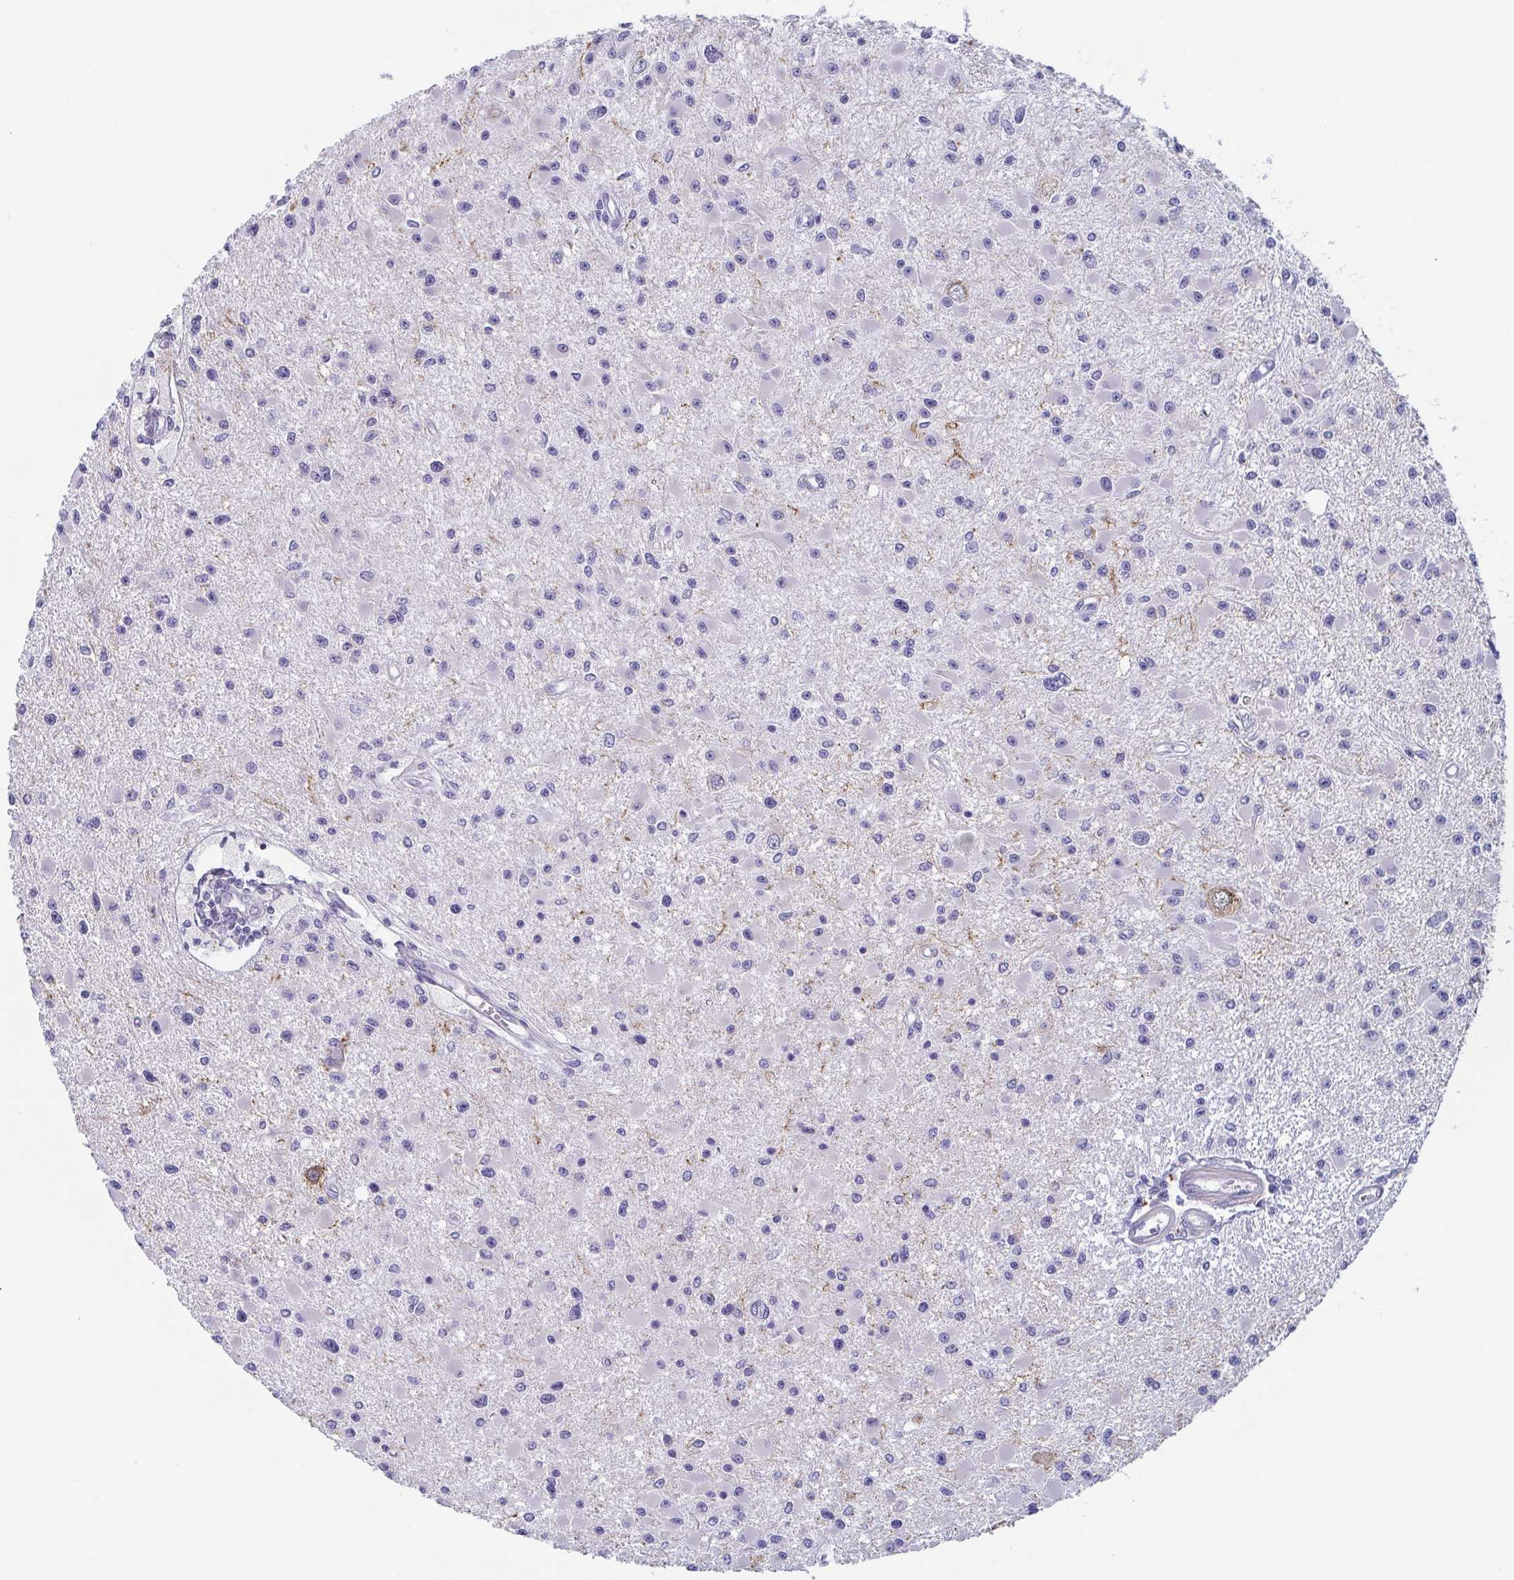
{"staining": {"intensity": "negative", "quantity": "none", "location": "none"}, "tissue": "glioma", "cell_type": "Tumor cells", "image_type": "cancer", "snomed": [{"axis": "morphology", "description": "Glioma, malignant, High grade"}, {"axis": "topography", "description": "Brain"}], "caption": "Immunohistochemistry (IHC) histopathology image of neoplastic tissue: malignant high-grade glioma stained with DAB (3,3'-diaminobenzidine) shows no significant protein staining in tumor cells.", "gene": "TAGLN3", "patient": {"sex": "male", "age": 54}}